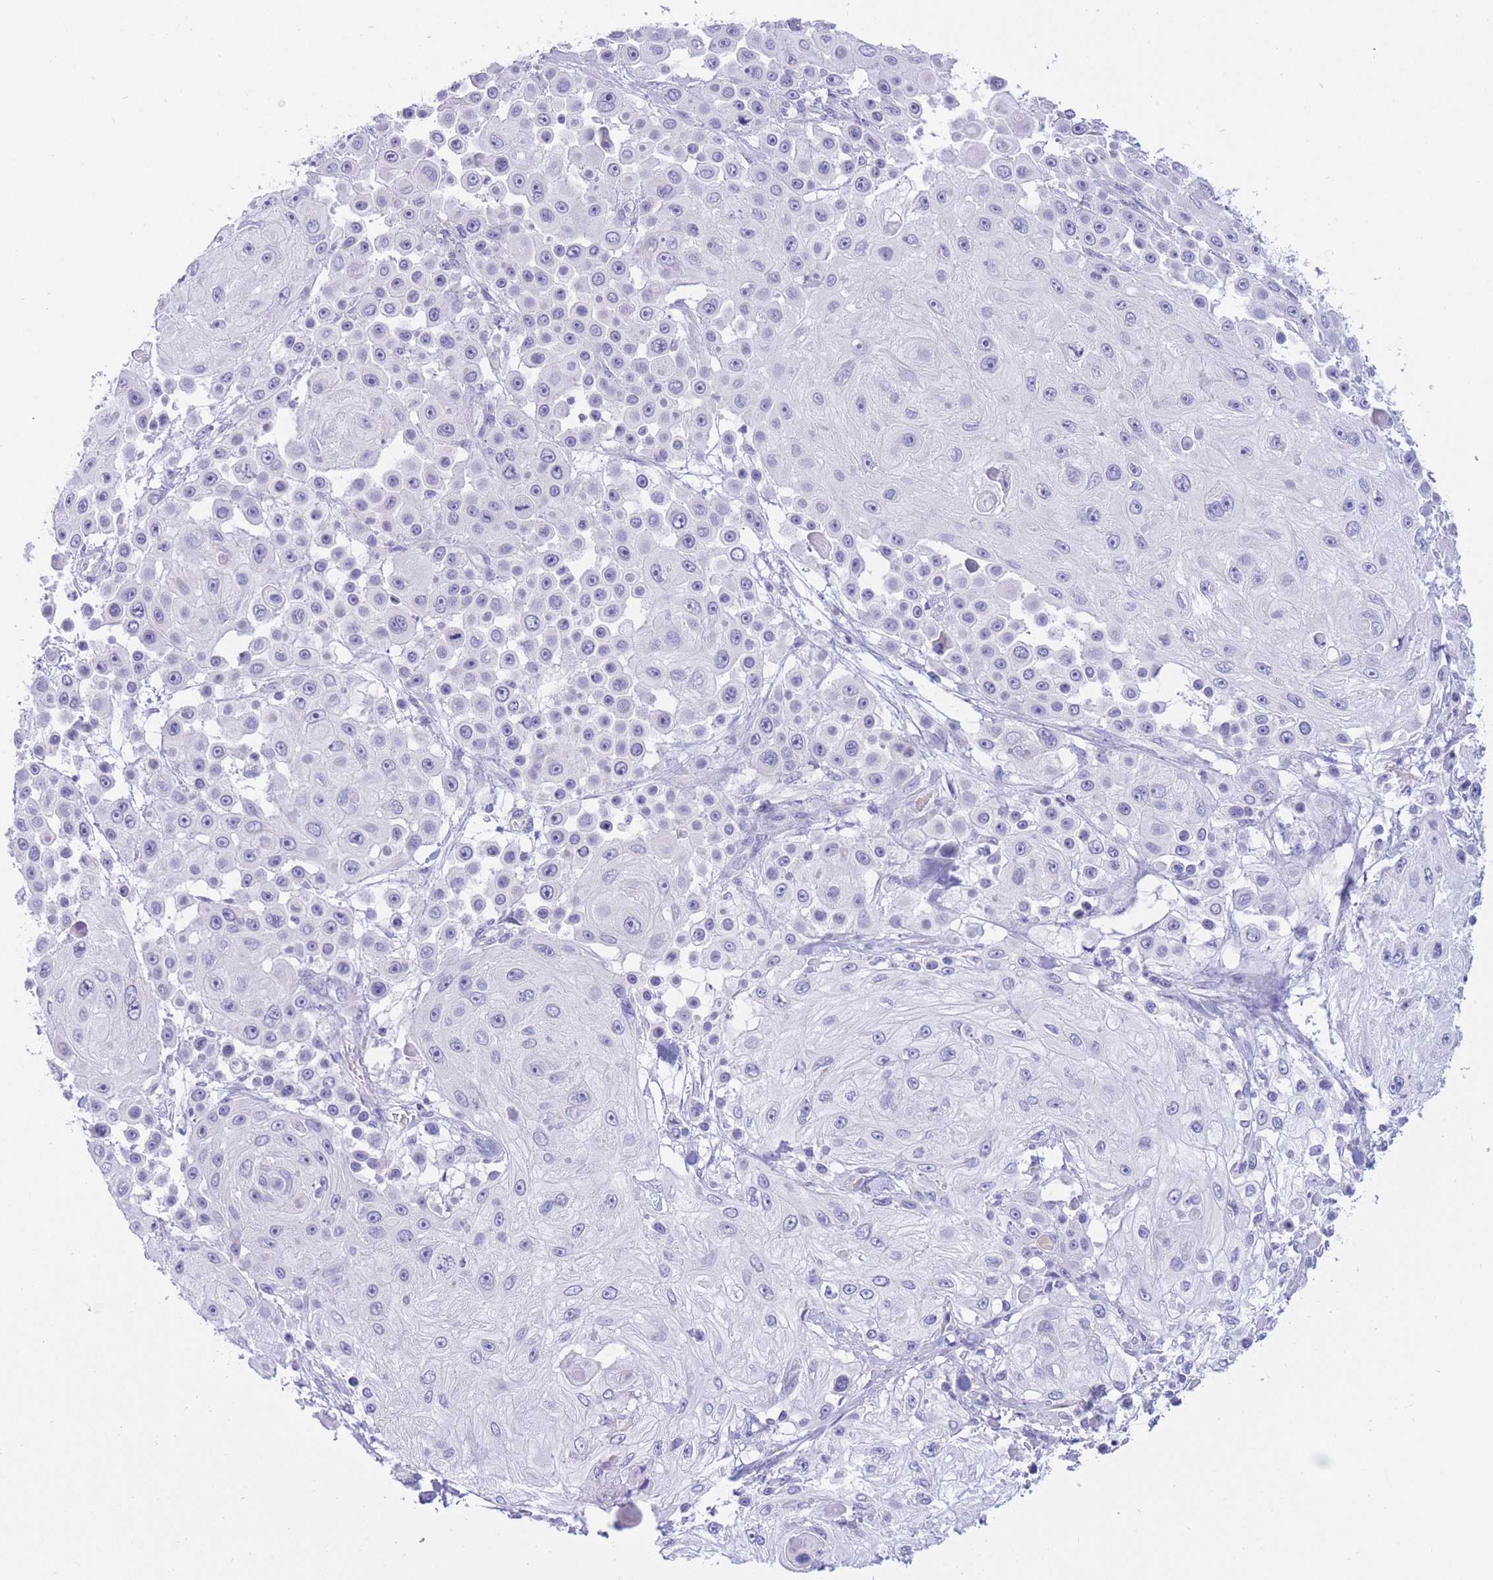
{"staining": {"intensity": "negative", "quantity": "none", "location": "none"}, "tissue": "skin cancer", "cell_type": "Tumor cells", "image_type": "cancer", "snomed": [{"axis": "morphology", "description": "Squamous cell carcinoma, NOS"}, {"axis": "topography", "description": "Skin"}], "caption": "Skin cancer was stained to show a protein in brown. There is no significant positivity in tumor cells.", "gene": "SSUH2", "patient": {"sex": "male", "age": 67}}